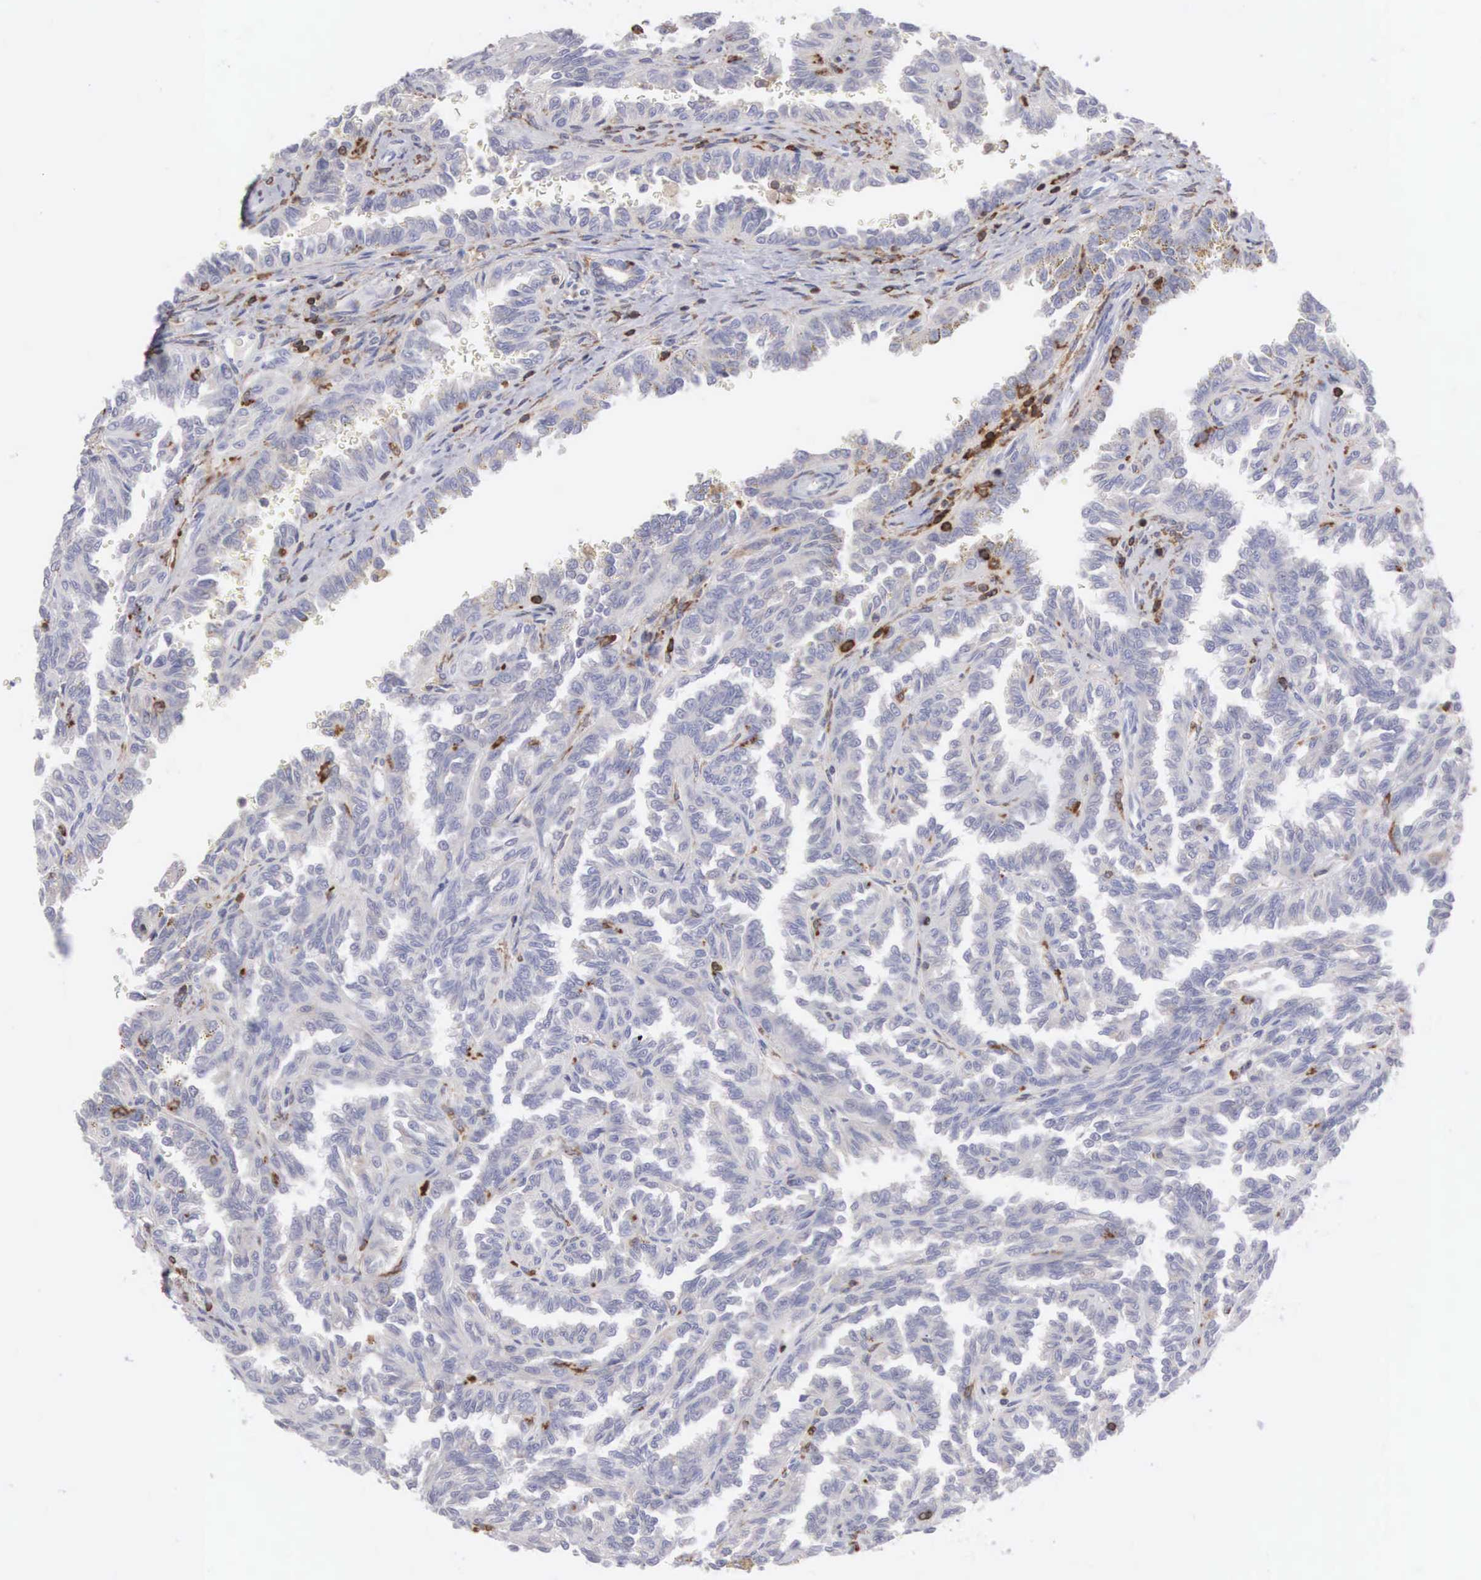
{"staining": {"intensity": "negative", "quantity": "none", "location": "none"}, "tissue": "renal cancer", "cell_type": "Tumor cells", "image_type": "cancer", "snomed": [{"axis": "morphology", "description": "Inflammation, NOS"}, {"axis": "morphology", "description": "Adenocarcinoma, NOS"}, {"axis": "topography", "description": "Kidney"}], "caption": "Human renal cancer (adenocarcinoma) stained for a protein using immunohistochemistry (IHC) displays no expression in tumor cells.", "gene": "SH3BP1", "patient": {"sex": "male", "age": 68}}